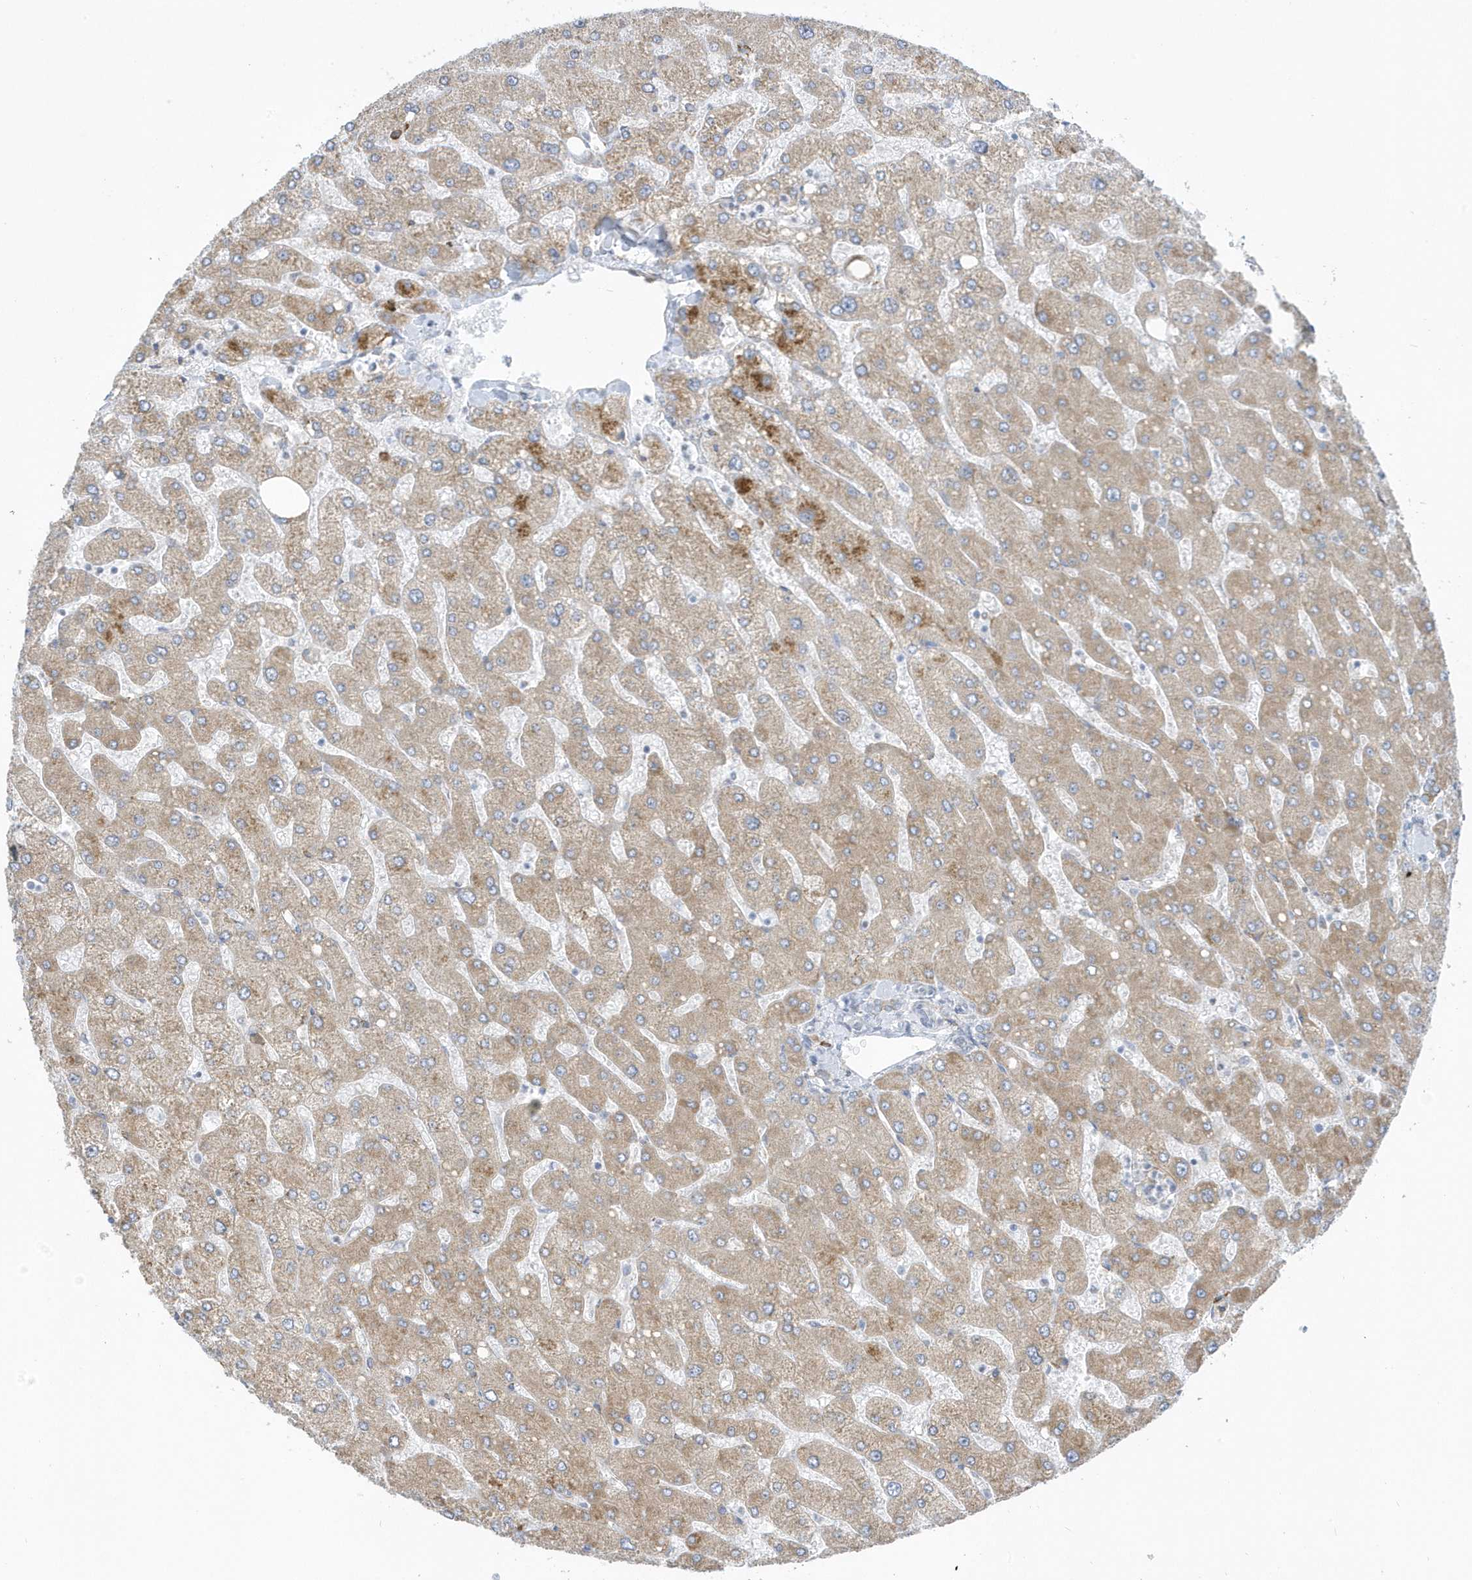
{"staining": {"intensity": "weak", "quantity": "25%-75%", "location": "cytoplasmic/membranous"}, "tissue": "liver", "cell_type": "Cholangiocytes", "image_type": "normal", "snomed": [{"axis": "morphology", "description": "Normal tissue, NOS"}, {"axis": "topography", "description": "Liver"}], "caption": "The histopathology image displays a brown stain indicating the presence of a protein in the cytoplasmic/membranous of cholangiocytes in liver. (DAB IHC with brightfield microscopy, high magnification).", "gene": "DCAF1", "patient": {"sex": "male", "age": 55}}